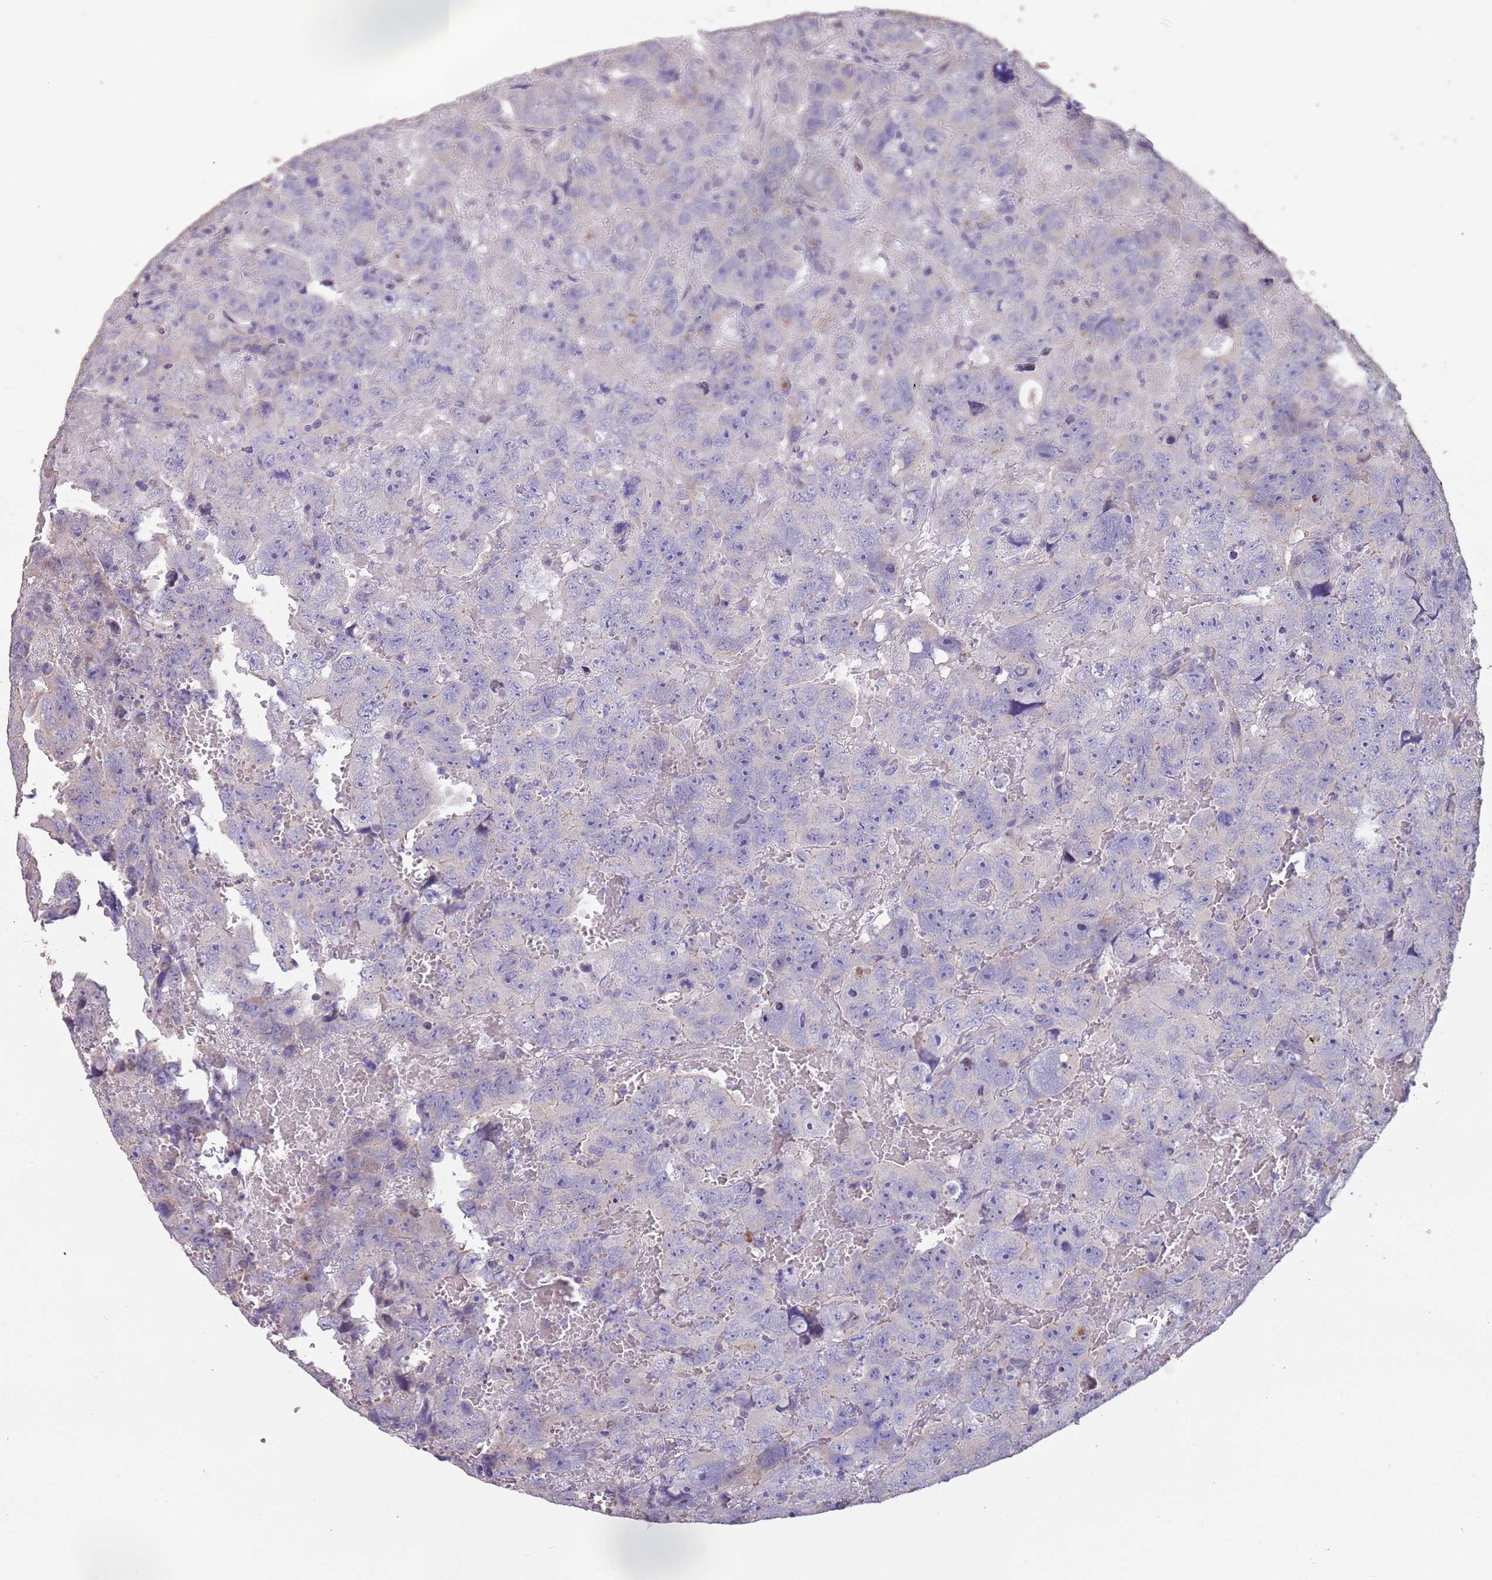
{"staining": {"intensity": "negative", "quantity": "none", "location": "none"}, "tissue": "testis cancer", "cell_type": "Tumor cells", "image_type": "cancer", "snomed": [{"axis": "morphology", "description": "Carcinoma, Embryonal, NOS"}, {"axis": "topography", "description": "Testis"}], "caption": "Immunohistochemical staining of embryonal carcinoma (testis) reveals no significant positivity in tumor cells. (DAB (3,3'-diaminobenzidine) immunohistochemistry visualized using brightfield microscopy, high magnification).", "gene": "MBD3L1", "patient": {"sex": "male", "age": 45}}